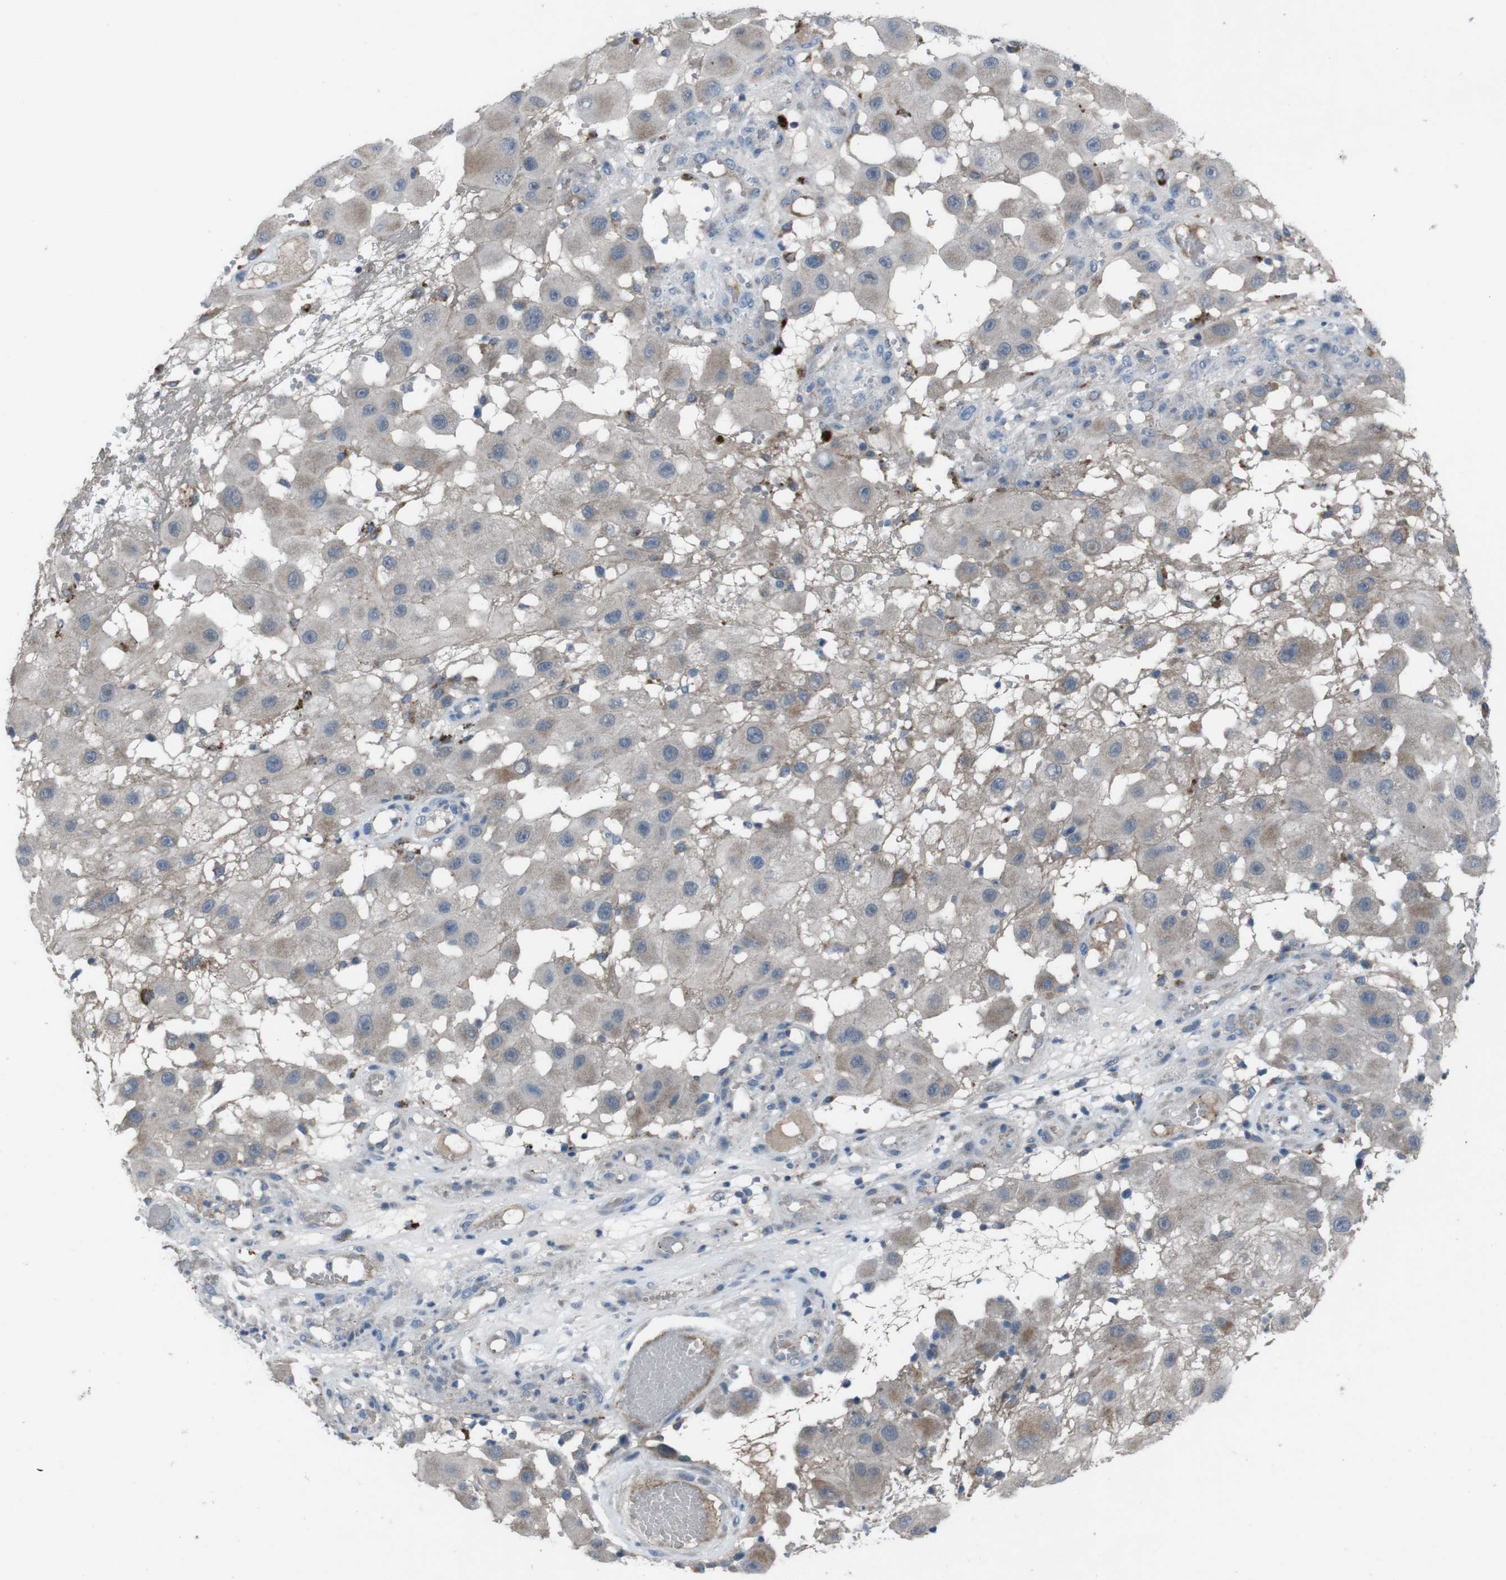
{"staining": {"intensity": "weak", "quantity": ">75%", "location": "cytoplasmic/membranous"}, "tissue": "melanoma", "cell_type": "Tumor cells", "image_type": "cancer", "snomed": [{"axis": "morphology", "description": "Malignant melanoma, NOS"}, {"axis": "topography", "description": "Skin"}], "caption": "Malignant melanoma stained for a protein (brown) demonstrates weak cytoplasmic/membranous positive staining in approximately >75% of tumor cells.", "gene": "EFNA5", "patient": {"sex": "female", "age": 81}}